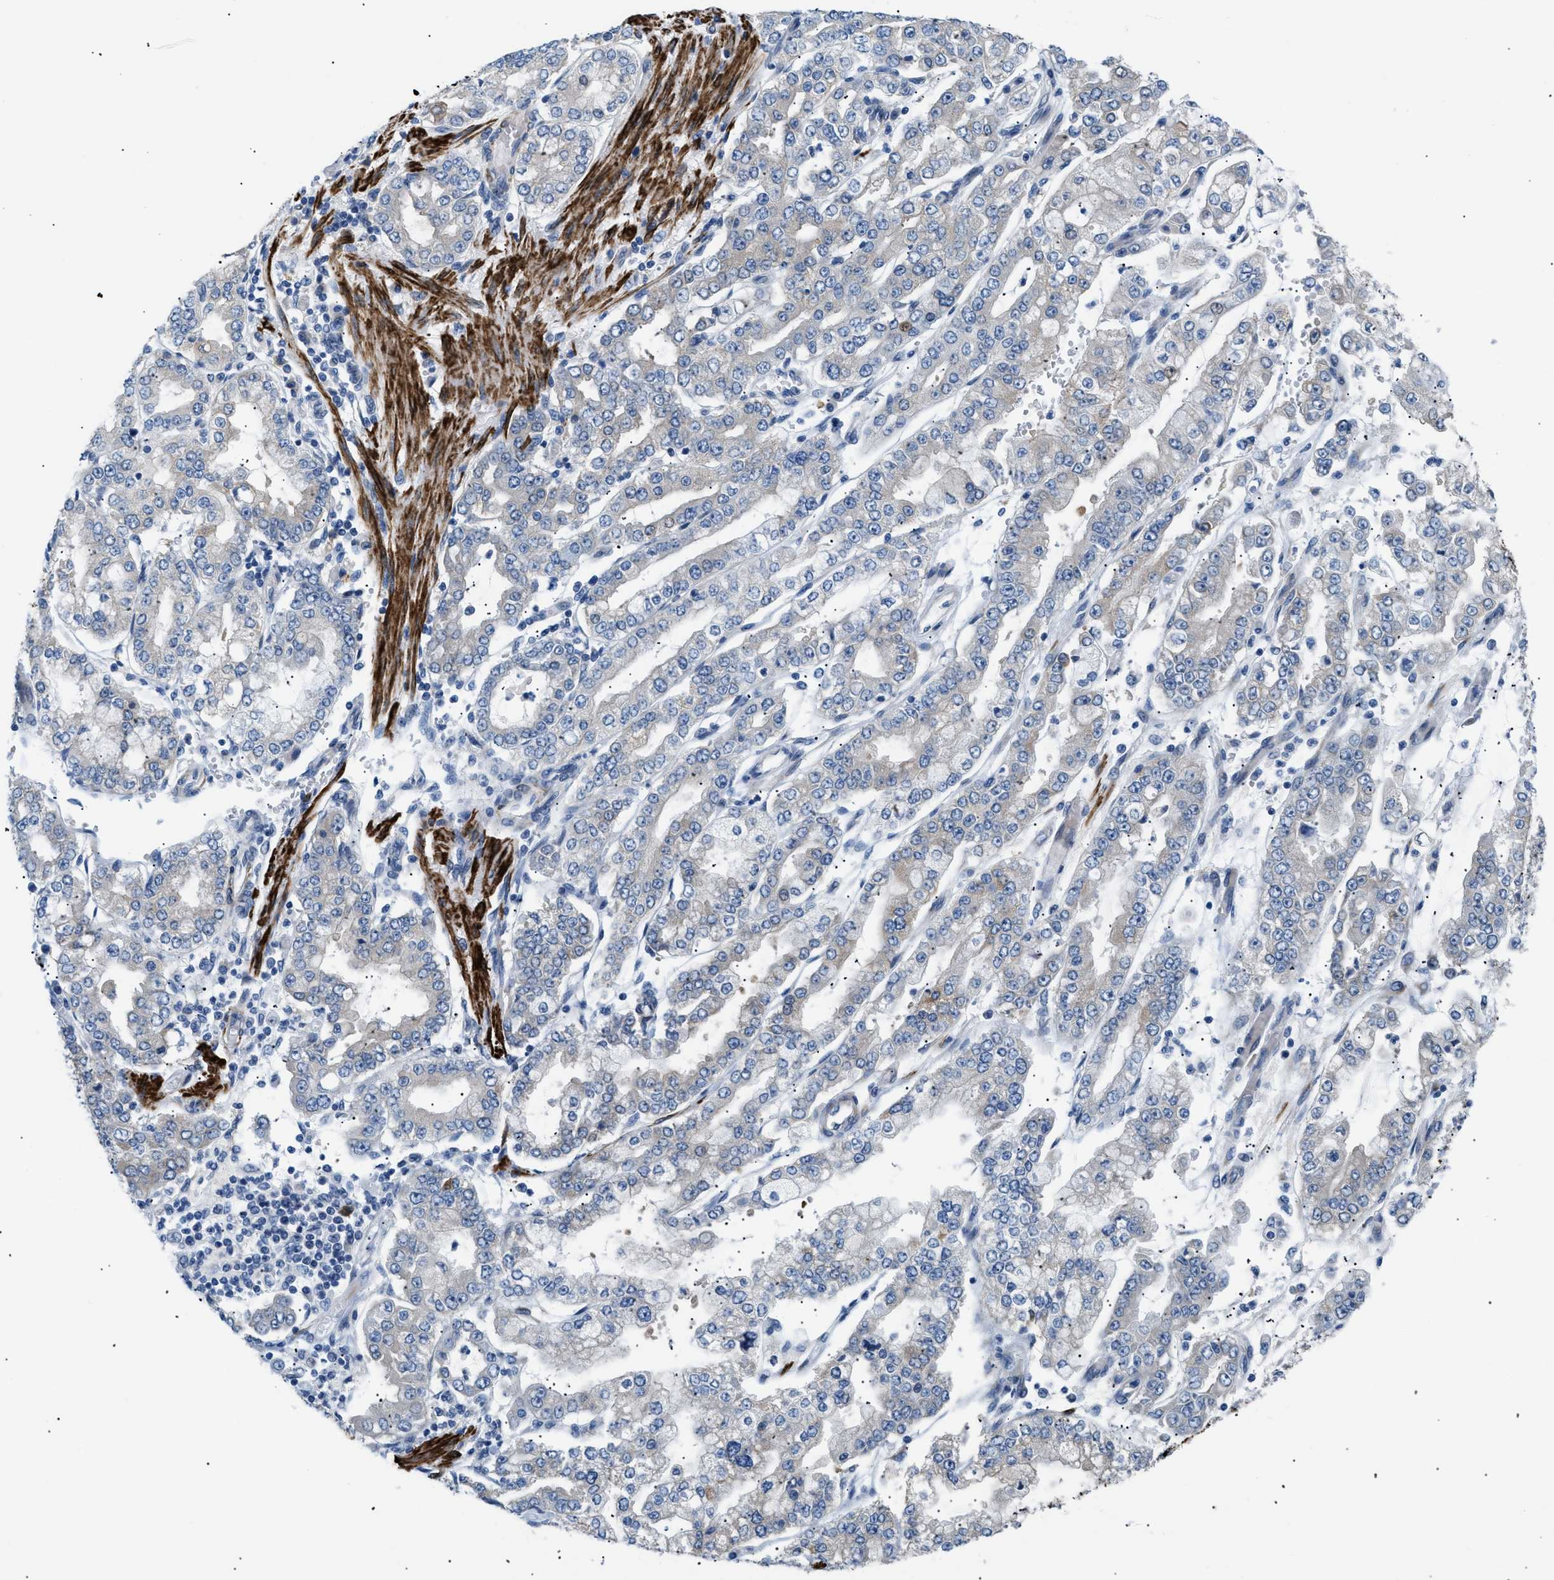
{"staining": {"intensity": "negative", "quantity": "none", "location": "none"}, "tissue": "stomach cancer", "cell_type": "Tumor cells", "image_type": "cancer", "snomed": [{"axis": "morphology", "description": "Adenocarcinoma, NOS"}, {"axis": "topography", "description": "Stomach"}], "caption": "Stomach cancer was stained to show a protein in brown. There is no significant staining in tumor cells. (Brightfield microscopy of DAB (3,3'-diaminobenzidine) IHC at high magnification).", "gene": "ICA1", "patient": {"sex": "male", "age": 76}}